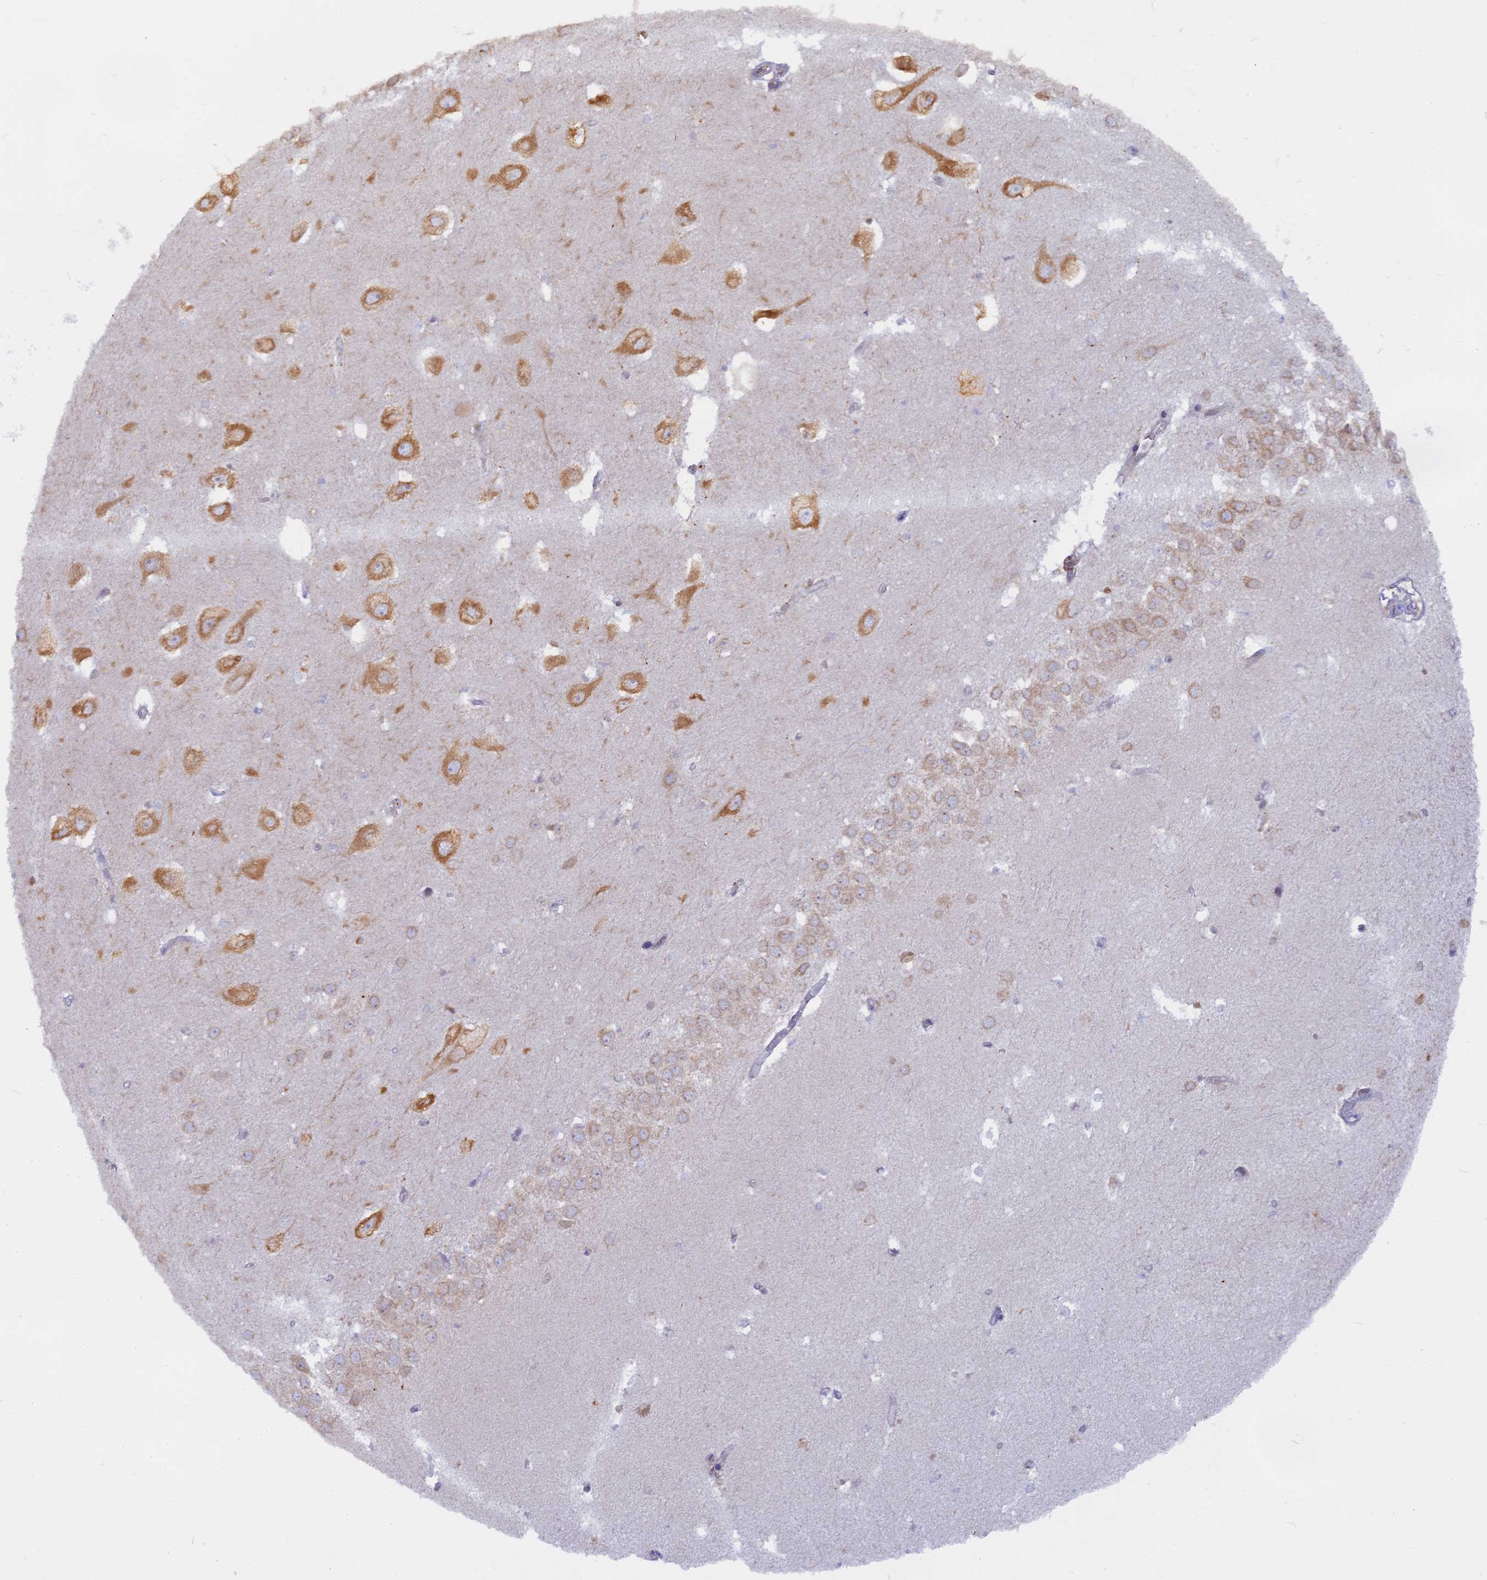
{"staining": {"intensity": "weak", "quantity": "<25%", "location": "cytoplasmic/membranous"}, "tissue": "hippocampus", "cell_type": "Glial cells", "image_type": "normal", "snomed": [{"axis": "morphology", "description": "Normal tissue, NOS"}, {"axis": "topography", "description": "Hippocampus"}], "caption": "Glial cells show no significant expression in benign hippocampus. (DAB immunohistochemistry (IHC), high magnification).", "gene": "TLCD1", "patient": {"sex": "female", "age": 64}}